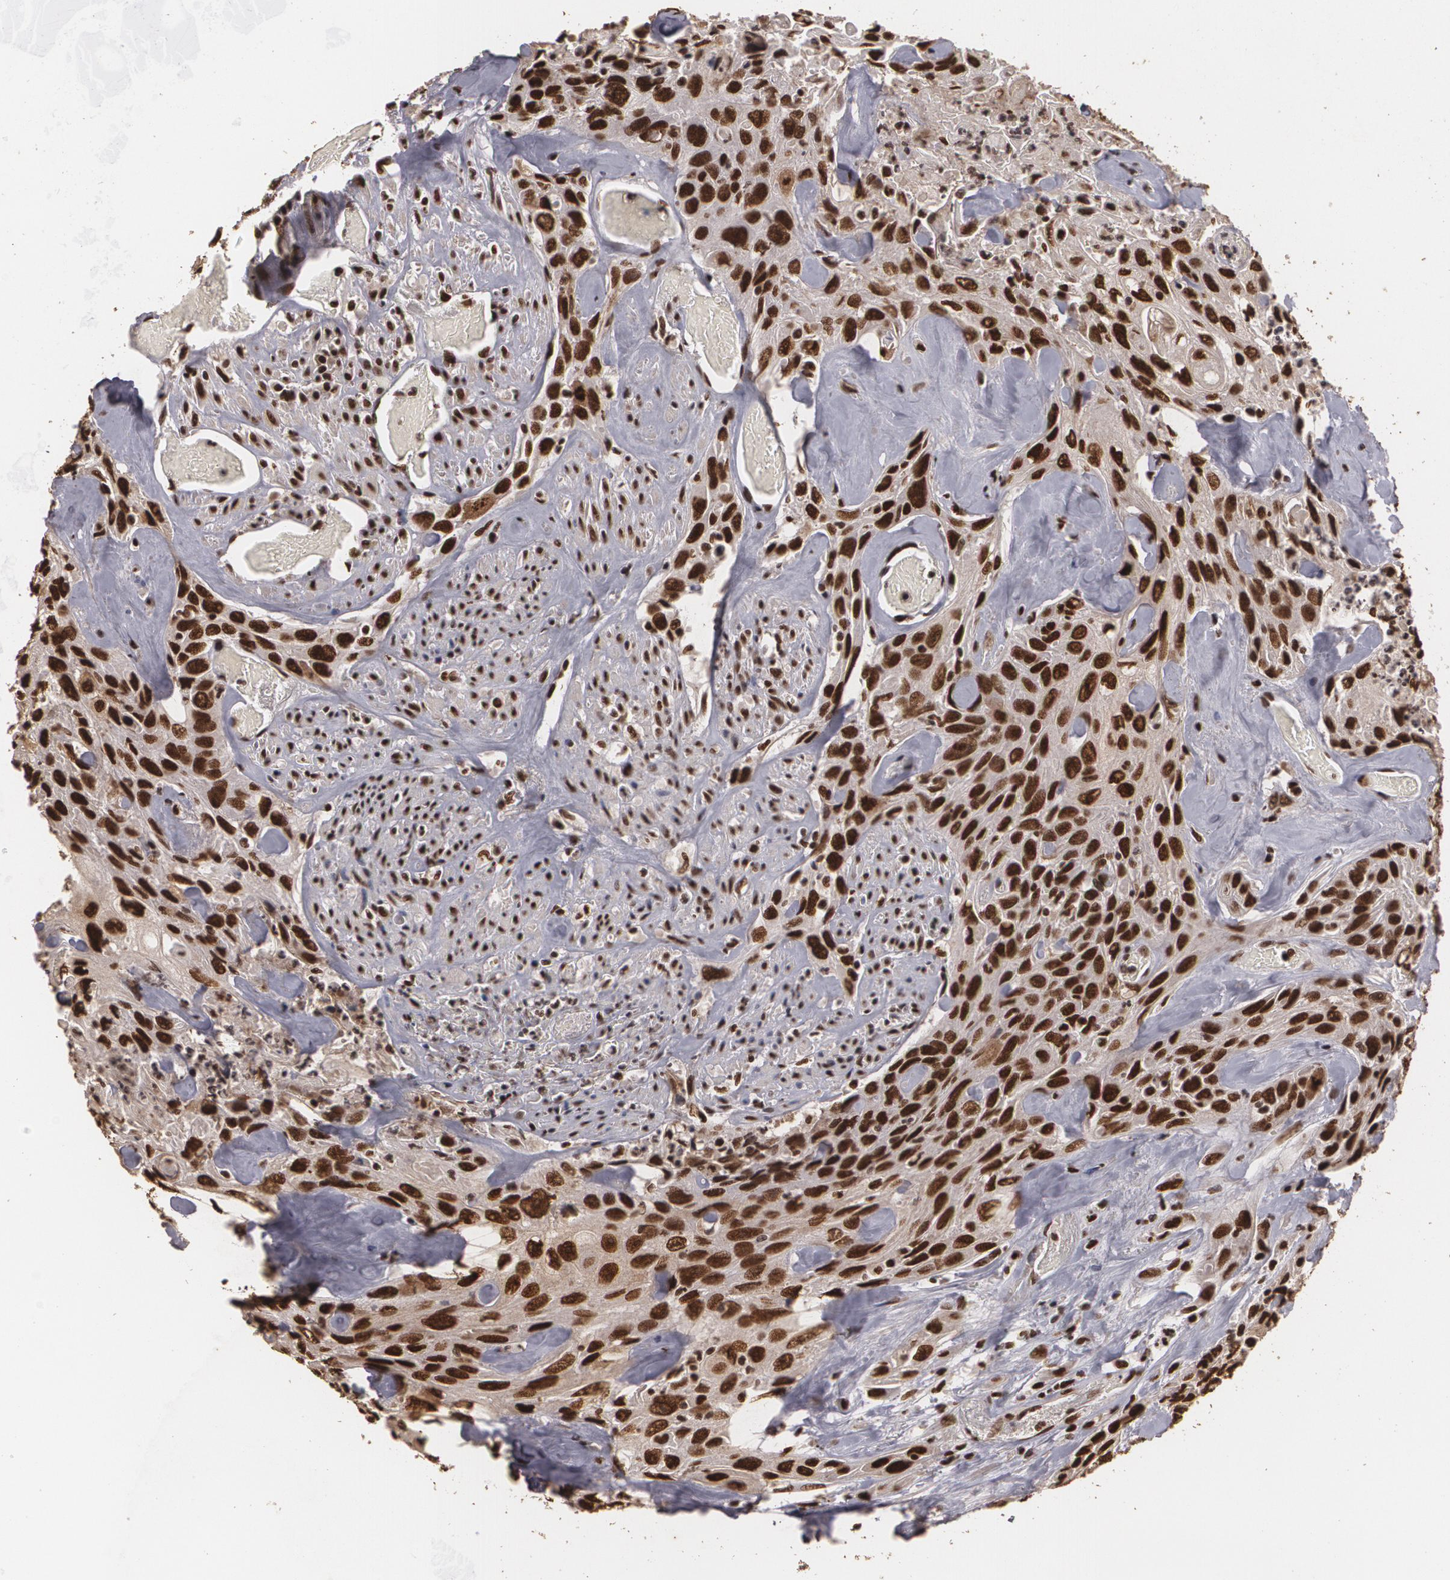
{"staining": {"intensity": "strong", "quantity": ">75%", "location": "nuclear"}, "tissue": "urothelial cancer", "cell_type": "Tumor cells", "image_type": "cancer", "snomed": [{"axis": "morphology", "description": "Urothelial carcinoma, High grade"}, {"axis": "topography", "description": "Urinary bladder"}], "caption": "Immunohistochemical staining of urothelial cancer shows strong nuclear protein expression in about >75% of tumor cells.", "gene": "RCOR1", "patient": {"sex": "female", "age": 84}}